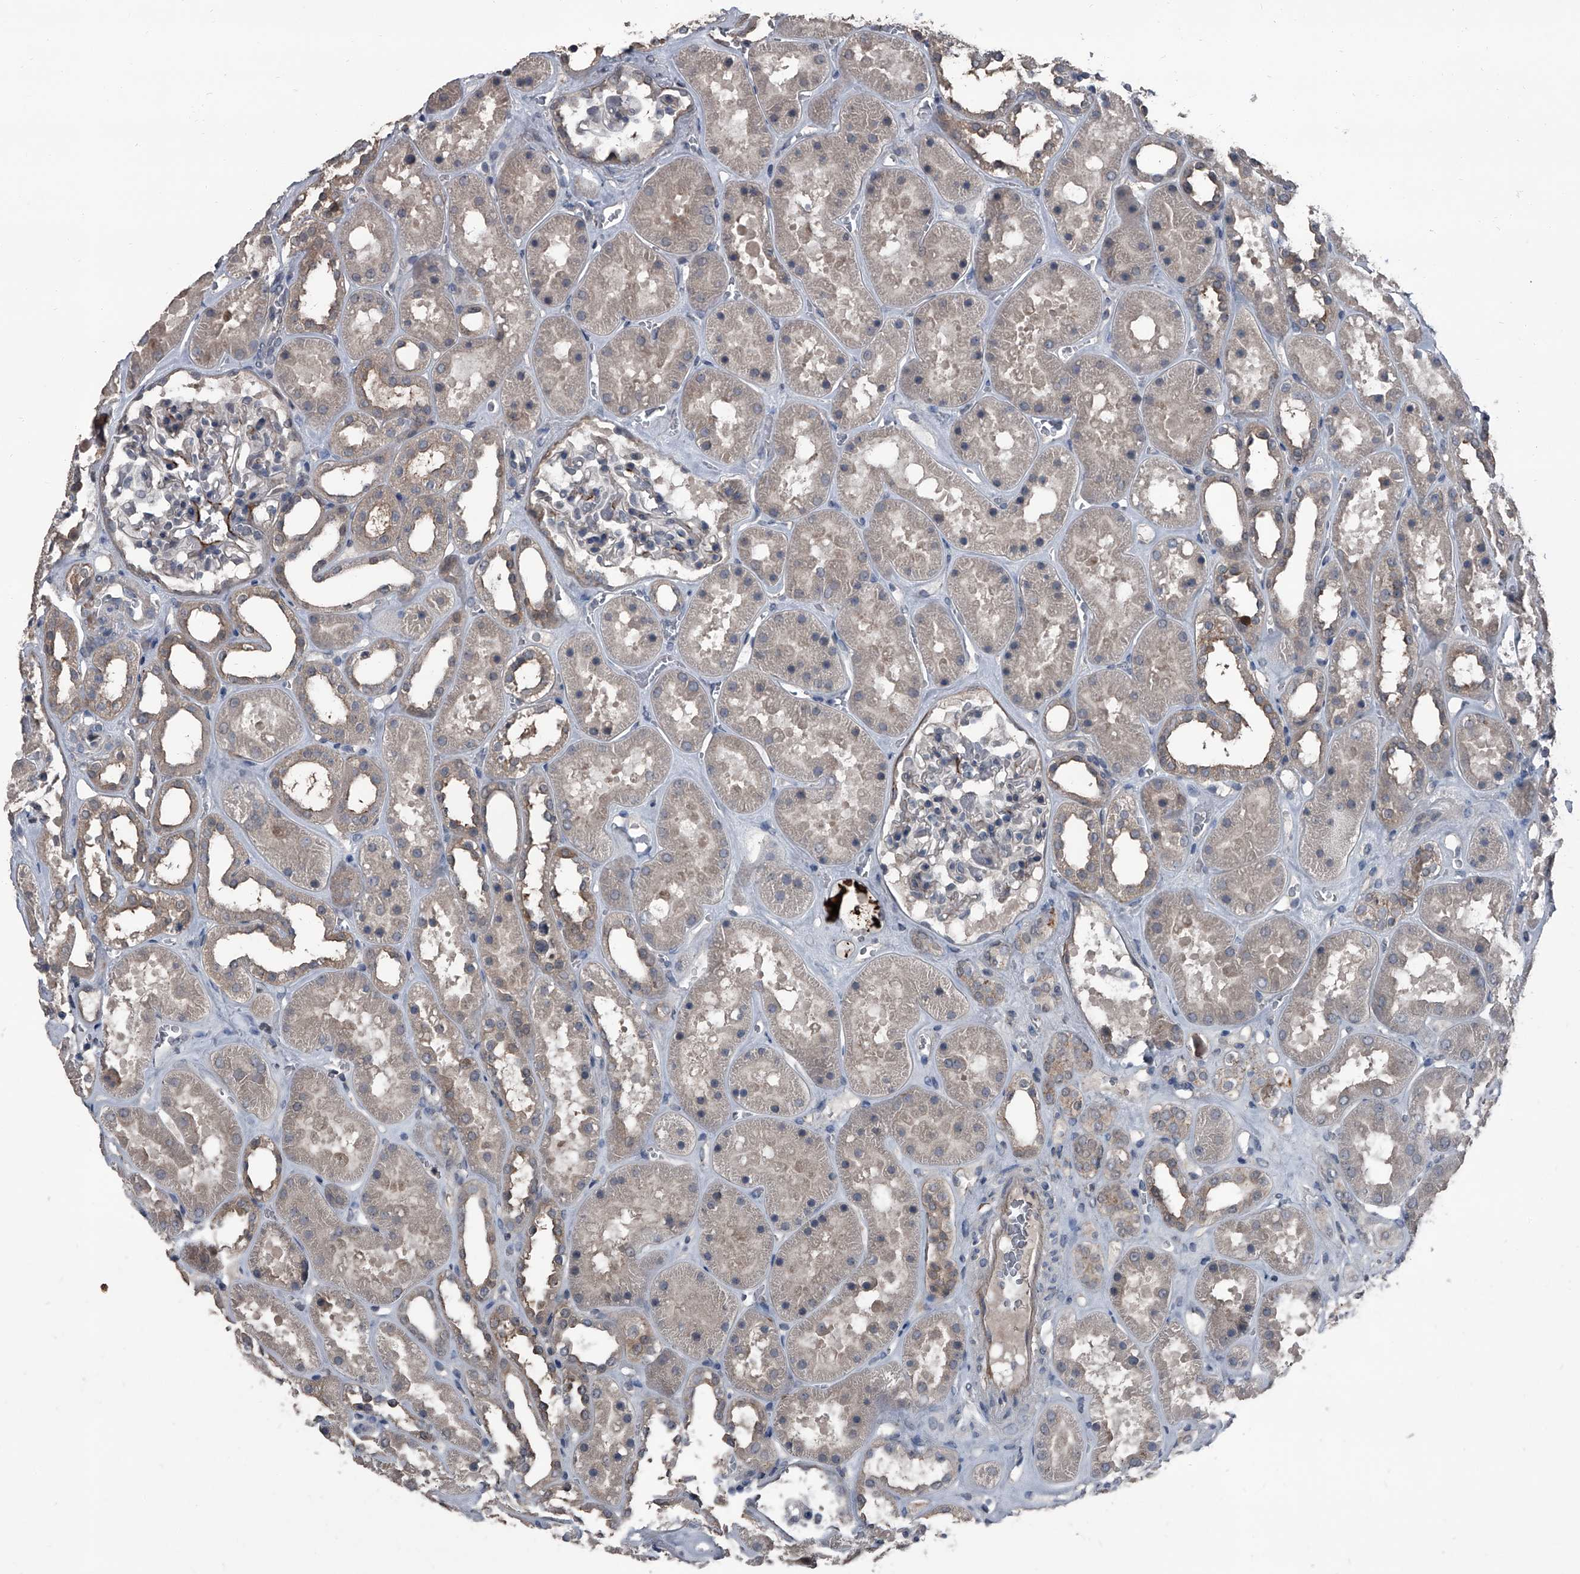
{"staining": {"intensity": "negative", "quantity": "none", "location": "none"}, "tissue": "kidney", "cell_type": "Cells in glomeruli", "image_type": "normal", "snomed": [{"axis": "morphology", "description": "Normal tissue, NOS"}, {"axis": "topography", "description": "Kidney"}], "caption": "The histopathology image reveals no staining of cells in glomeruli in unremarkable kidney. (DAB immunohistochemistry, high magnification).", "gene": "OARD1", "patient": {"sex": "female", "age": 41}}